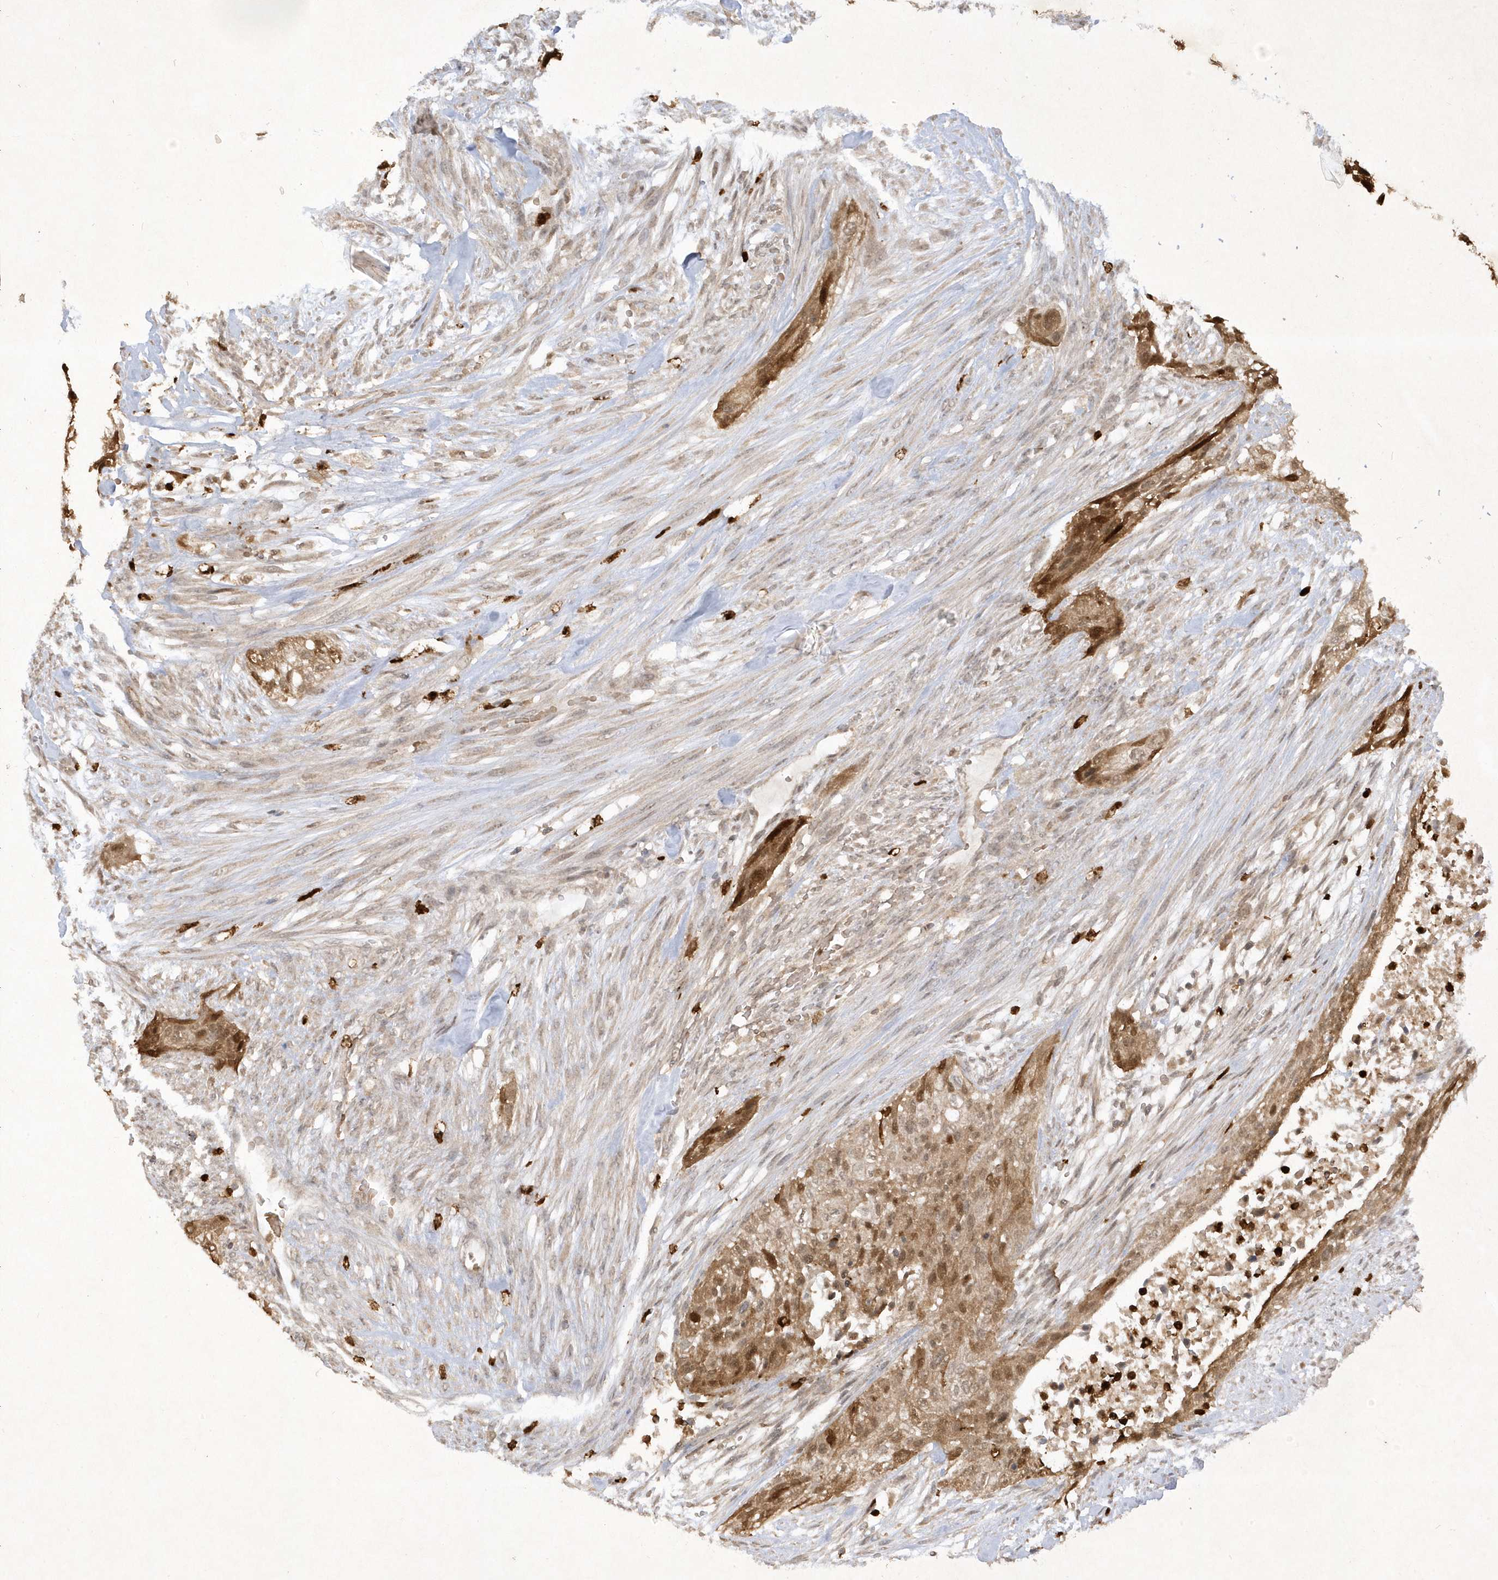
{"staining": {"intensity": "moderate", "quantity": ">75%", "location": "cytoplasmic/membranous,nuclear"}, "tissue": "urothelial cancer", "cell_type": "Tumor cells", "image_type": "cancer", "snomed": [{"axis": "morphology", "description": "Urothelial carcinoma, High grade"}, {"axis": "topography", "description": "Urinary bladder"}], "caption": "Urothelial cancer was stained to show a protein in brown. There is medium levels of moderate cytoplasmic/membranous and nuclear positivity in approximately >75% of tumor cells. The staining is performed using DAB (3,3'-diaminobenzidine) brown chromogen to label protein expression. The nuclei are counter-stained blue using hematoxylin.", "gene": "ZNF213", "patient": {"sex": "male", "age": 35}}